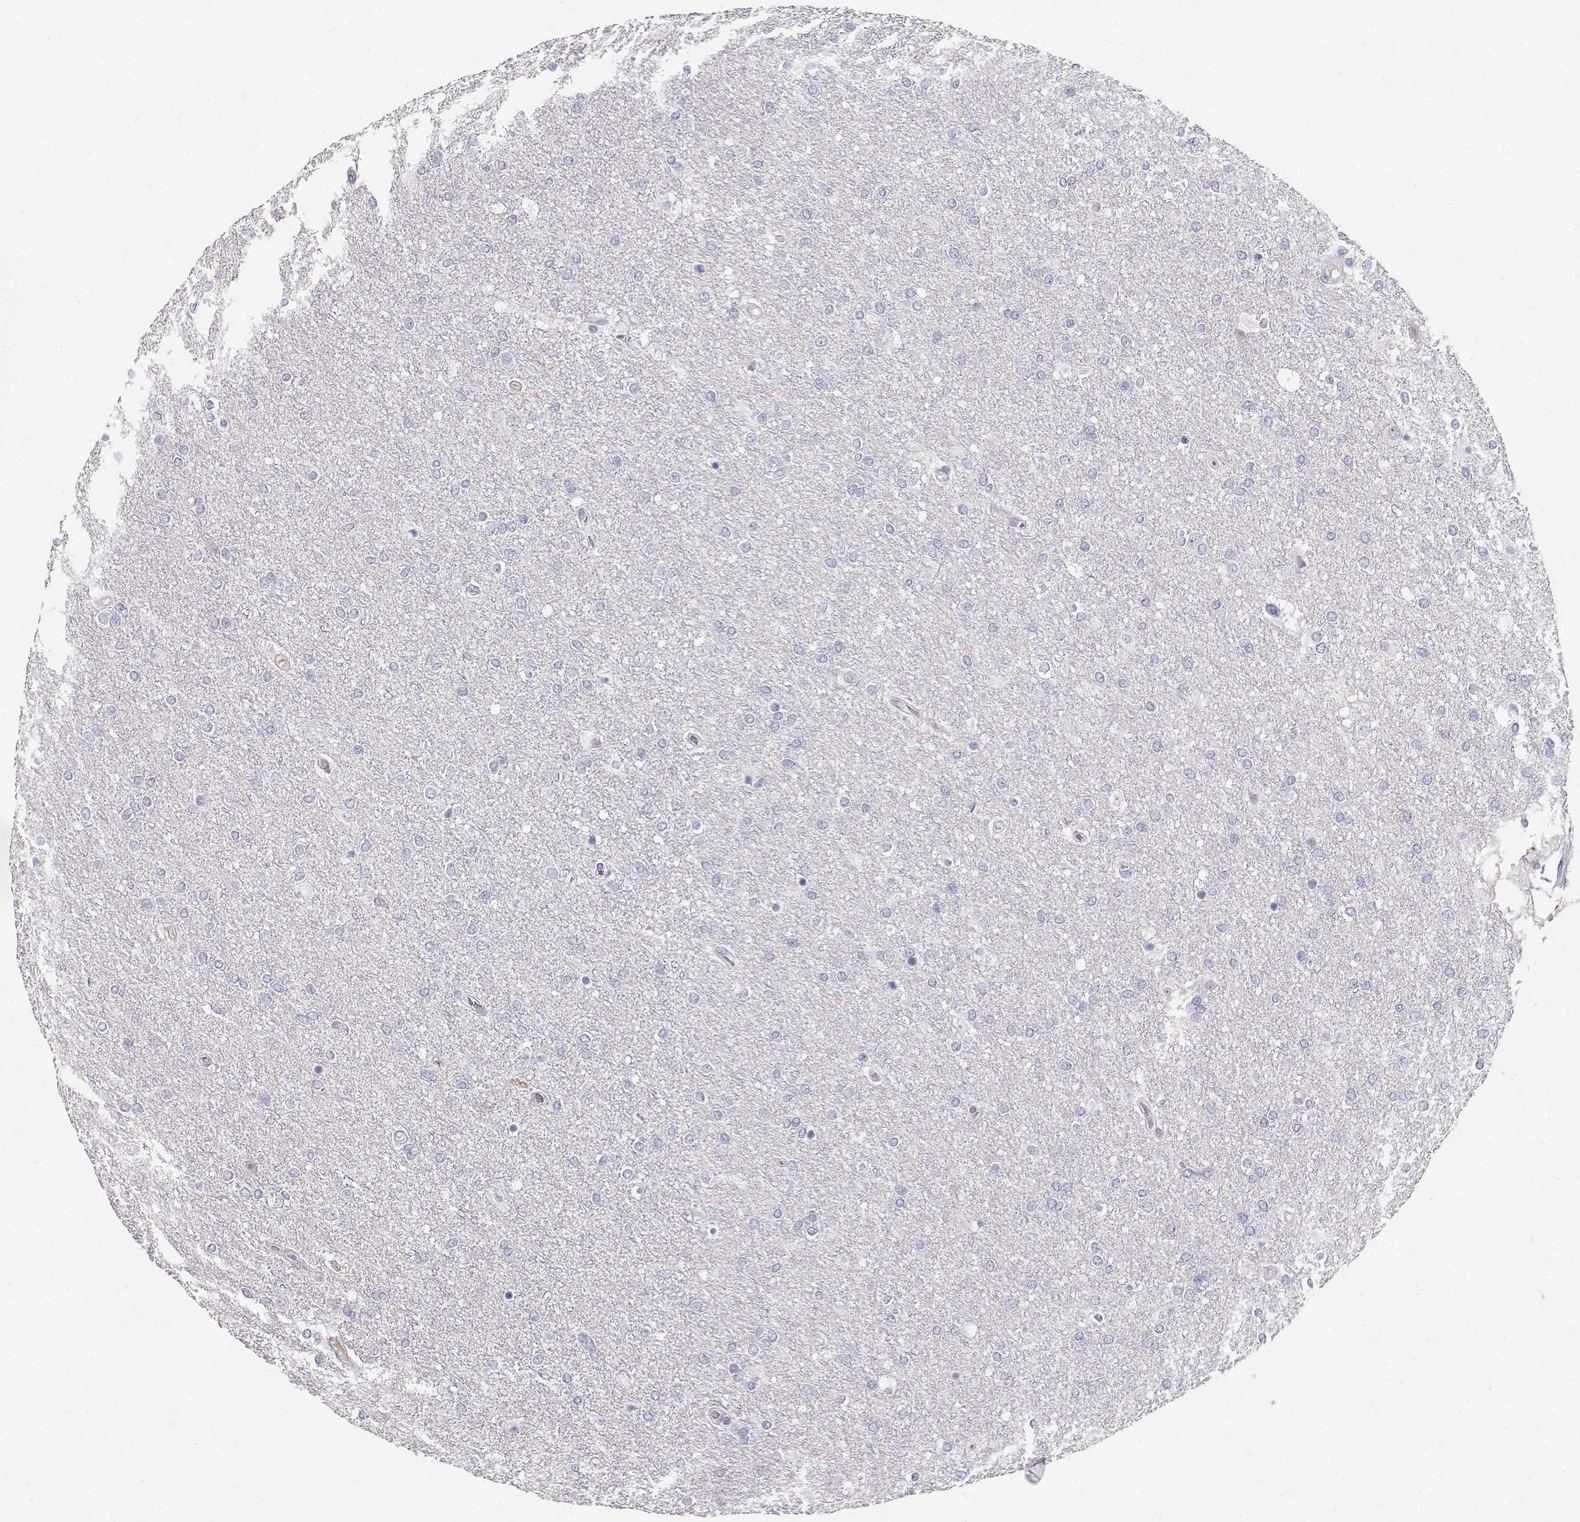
{"staining": {"intensity": "negative", "quantity": "none", "location": "none"}, "tissue": "glioma", "cell_type": "Tumor cells", "image_type": "cancer", "snomed": [{"axis": "morphology", "description": "Glioma, malignant, High grade"}, {"axis": "topography", "description": "Brain"}], "caption": "The immunohistochemistry micrograph has no significant expression in tumor cells of malignant glioma (high-grade) tissue.", "gene": "GPR174", "patient": {"sex": "female", "age": 61}}